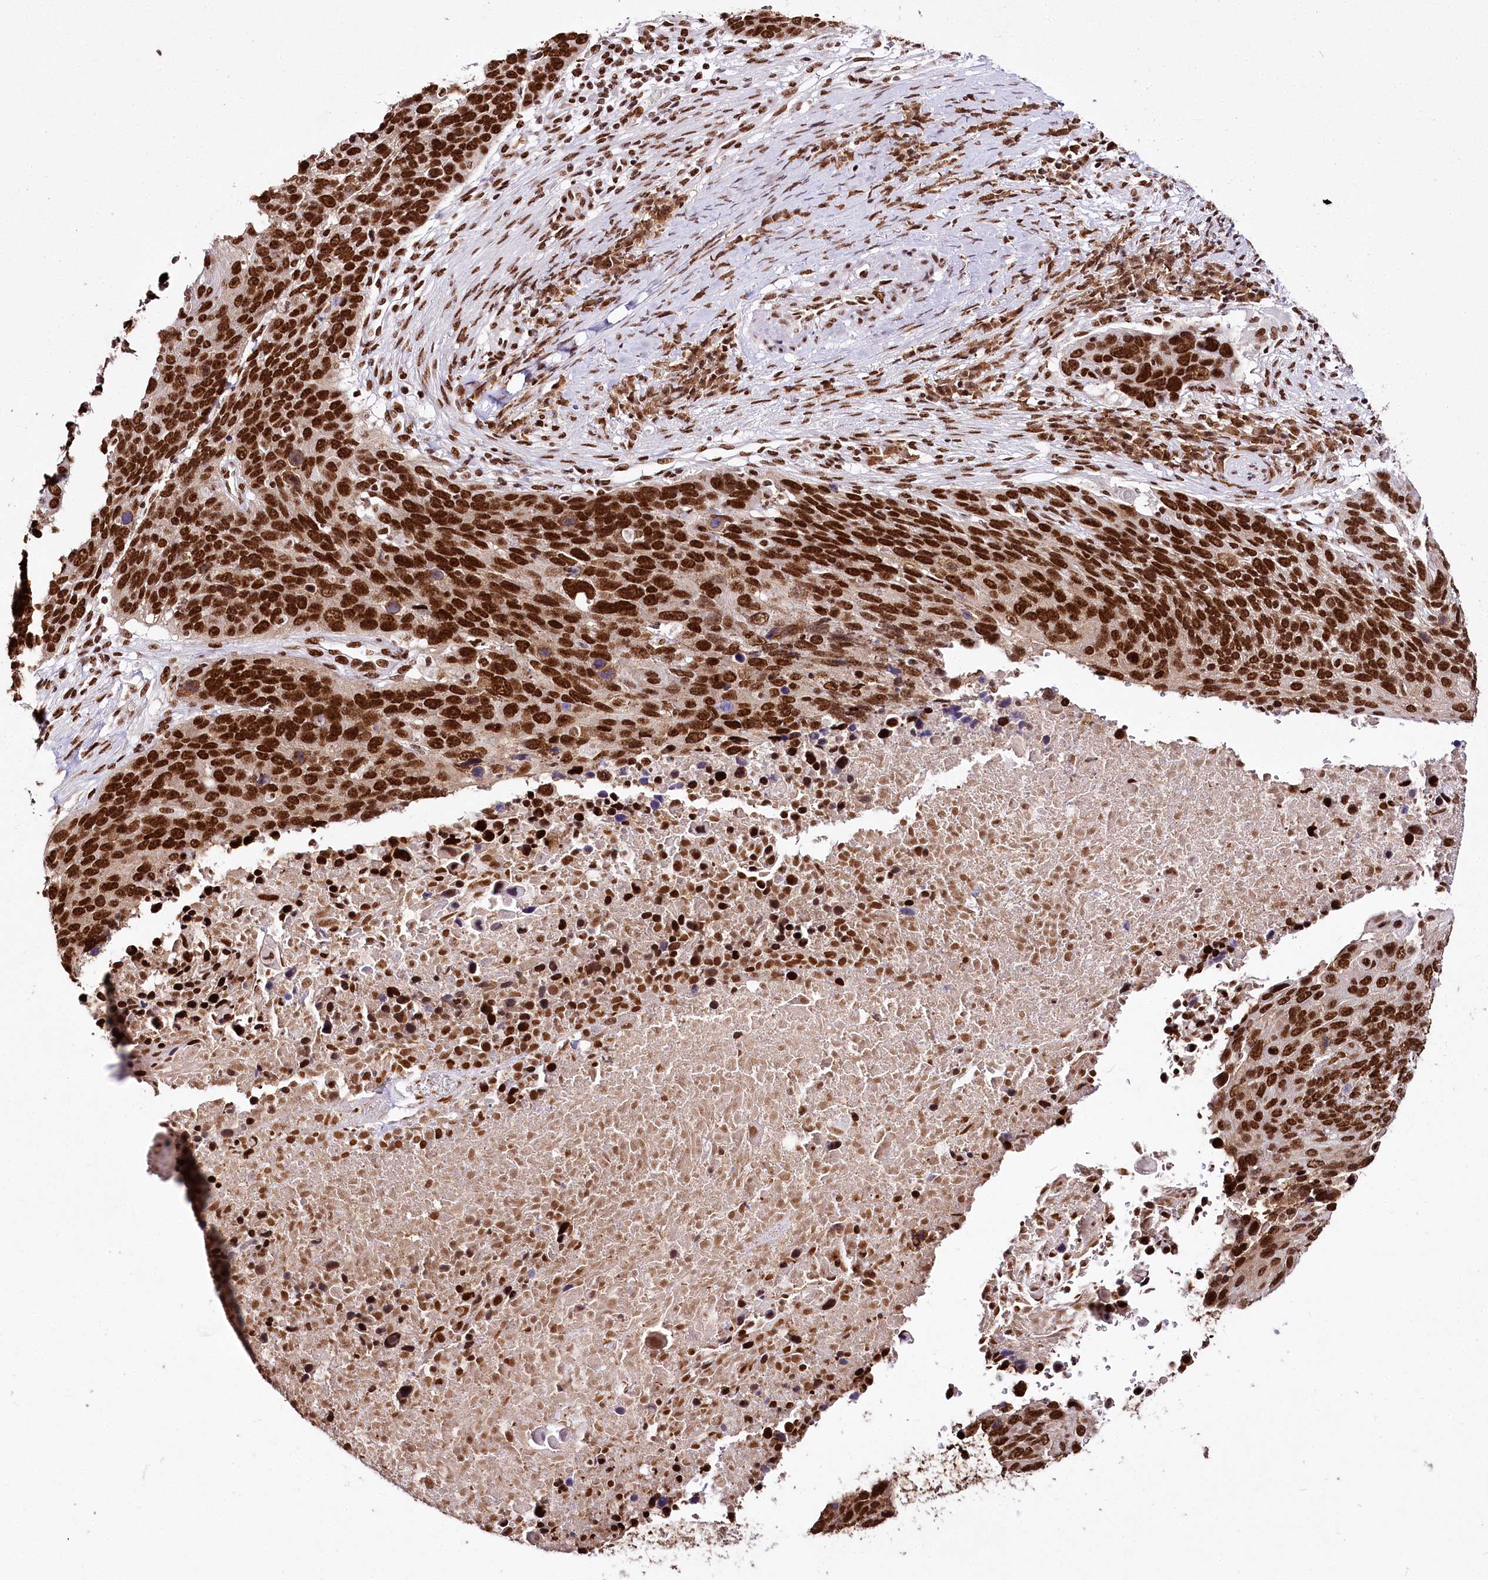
{"staining": {"intensity": "strong", "quantity": ">75%", "location": "nuclear"}, "tissue": "lung cancer", "cell_type": "Tumor cells", "image_type": "cancer", "snomed": [{"axis": "morphology", "description": "Normal tissue, NOS"}, {"axis": "morphology", "description": "Squamous cell carcinoma, NOS"}, {"axis": "topography", "description": "Lymph node"}, {"axis": "topography", "description": "Lung"}], "caption": "A photomicrograph showing strong nuclear expression in approximately >75% of tumor cells in lung cancer, as visualized by brown immunohistochemical staining.", "gene": "SMARCE1", "patient": {"sex": "male", "age": 66}}